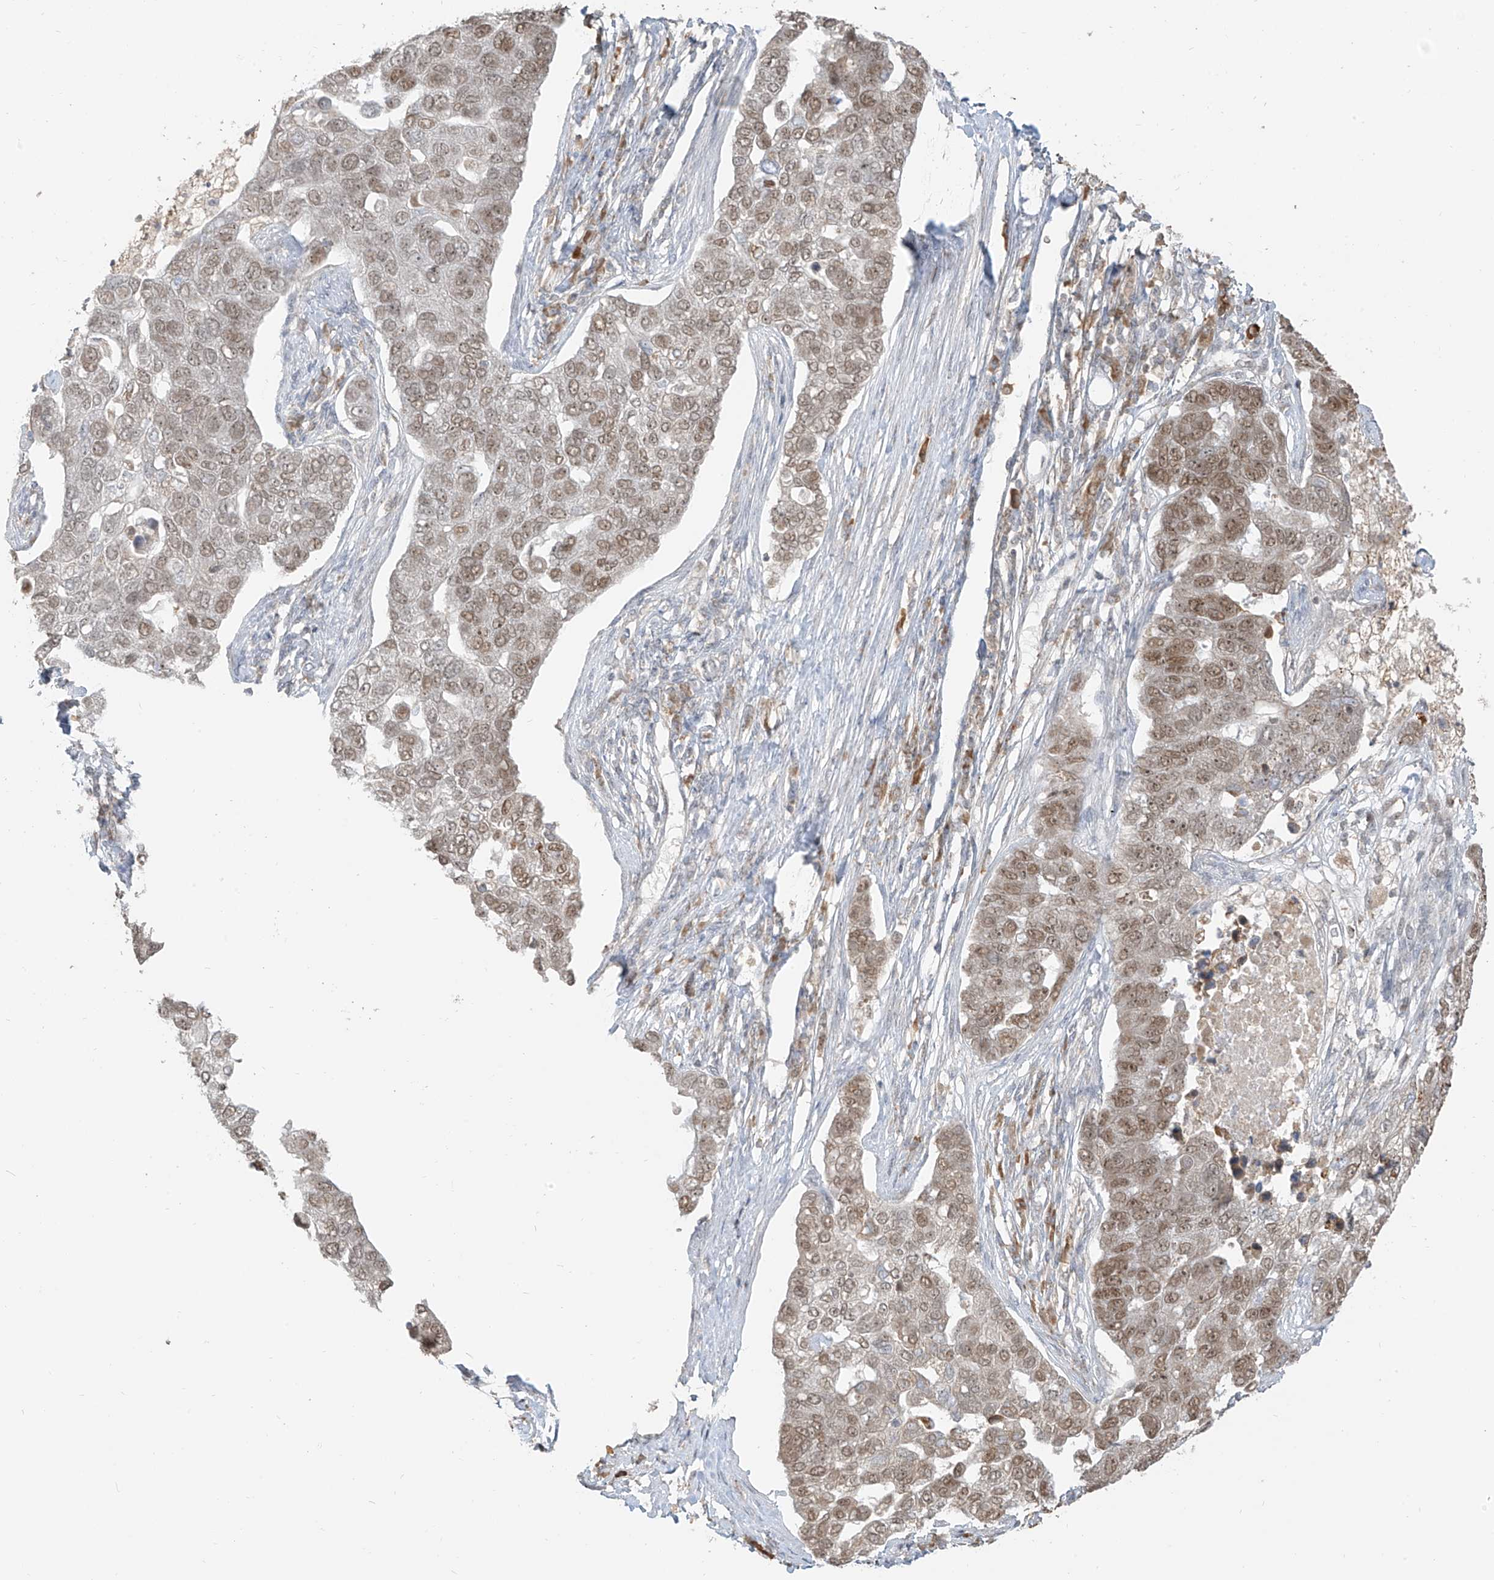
{"staining": {"intensity": "moderate", "quantity": ">75%", "location": "nuclear"}, "tissue": "pancreatic cancer", "cell_type": "Tumor cells", "image_type": "cancer", "snomed": [{"axis": "morphology", "description": "Adenocarcinoma, NOS"}, {"axis": "topography", "description": "Pancreas"}], "caption": "An immunohistochemistry (IHC) image of tumor tissue is shown. Protein staining in brown labels moderate nuclear positivity in pancreatic cancer within tumor cells.", "gene": "ZMYM2", "patient": {"sex": "female", "age": 61}}